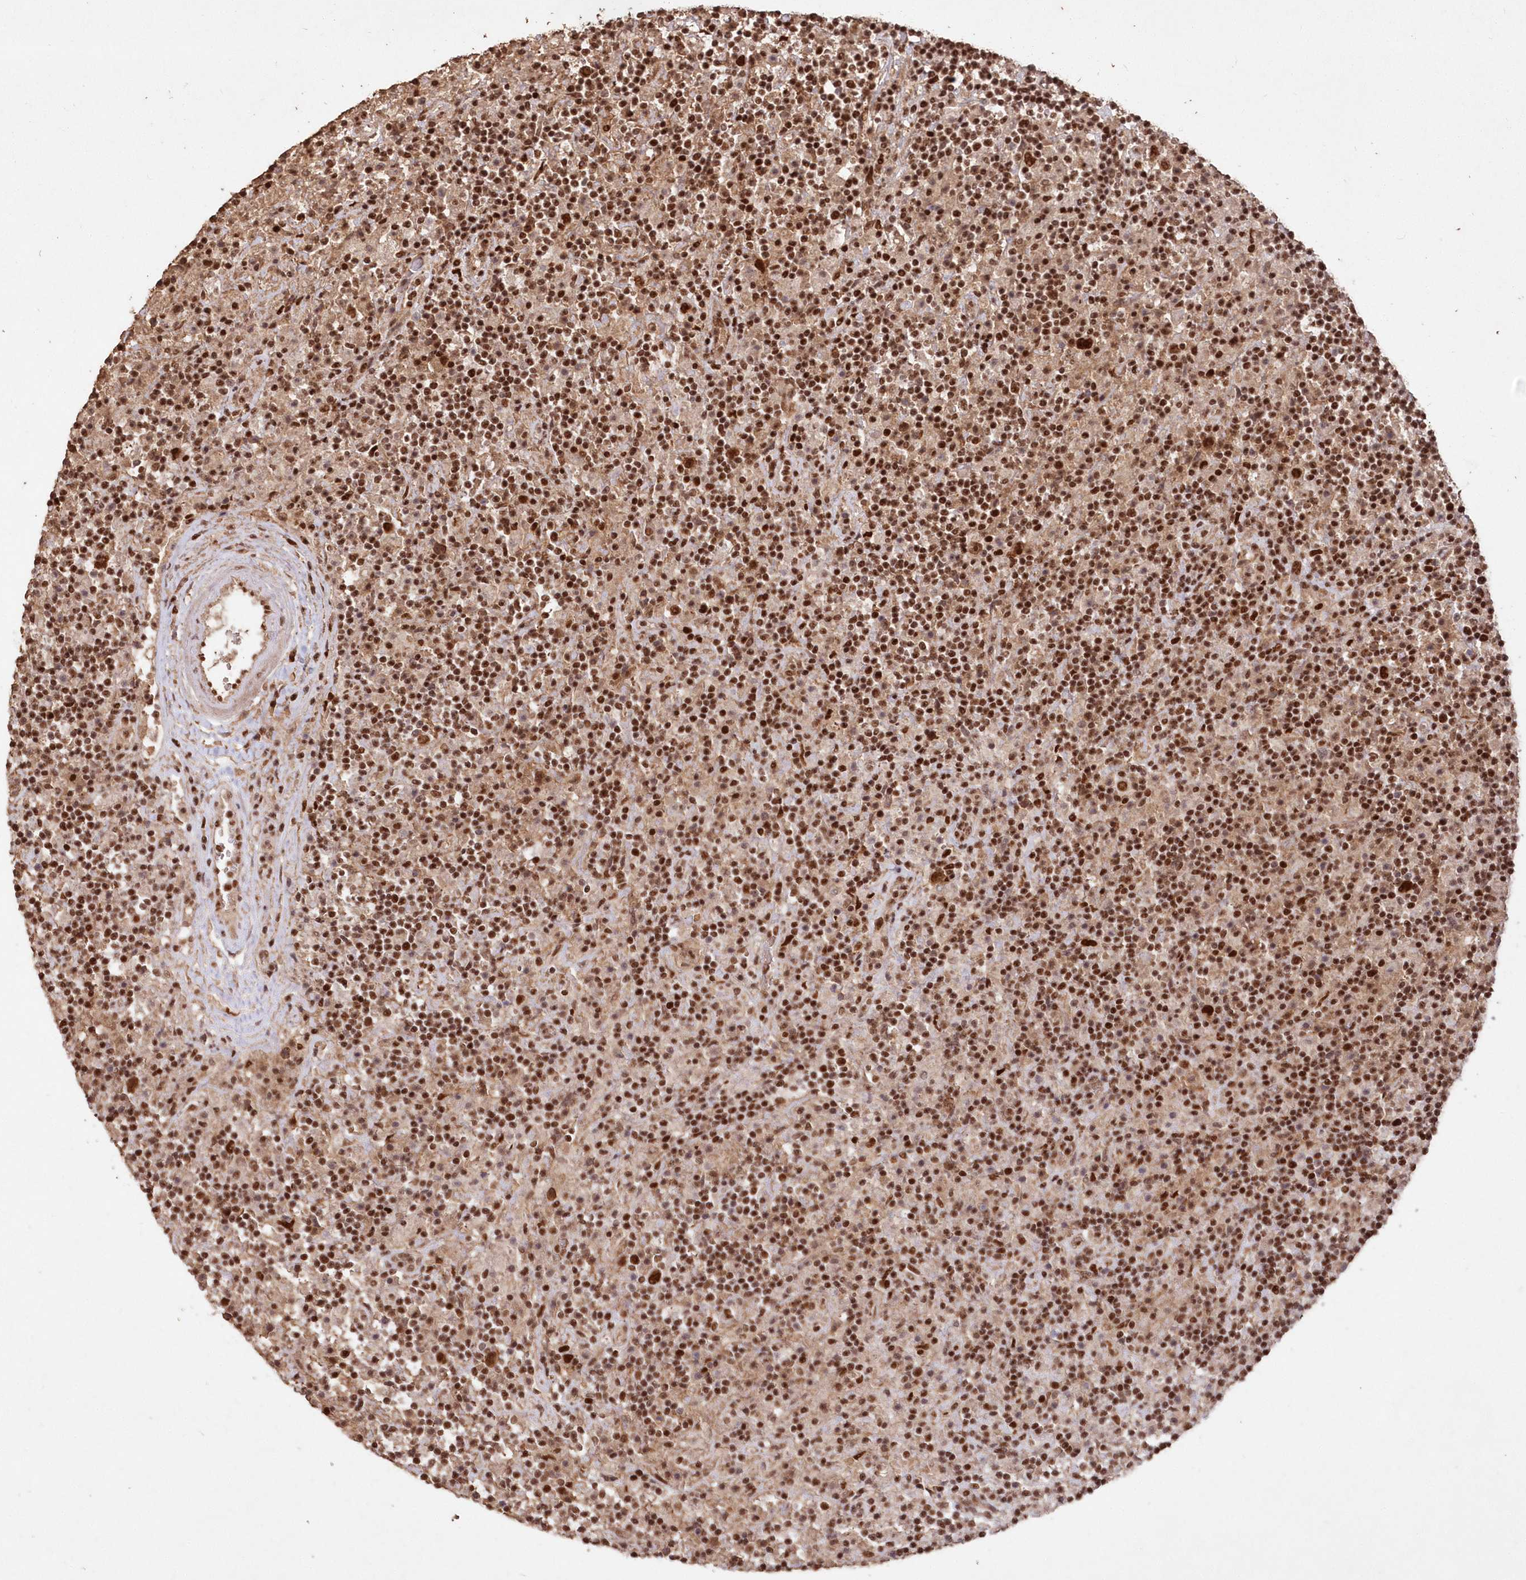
{"staining": {"intensity": "strong", "quantity": ">75%", "location": "nuclear"}, "tissue": "lymphoma", "cell_type": "Tumor cells", "image_type": "cancer", "snomed": [{"axis": "morphology", "description": "Hodgkin's disease, NOS"}, {"axis": "topography", "description": "Lymph node"}], "caption": "Lymphoma stained with DAB (3,3'-diaminobenzidine) immunohistochemistry (IHC) displays high levels of strong nuclear positivity in about >75% of tumor cells.", "gene": "PDS5A", "patient": {"sex": "male", "age": 70}}